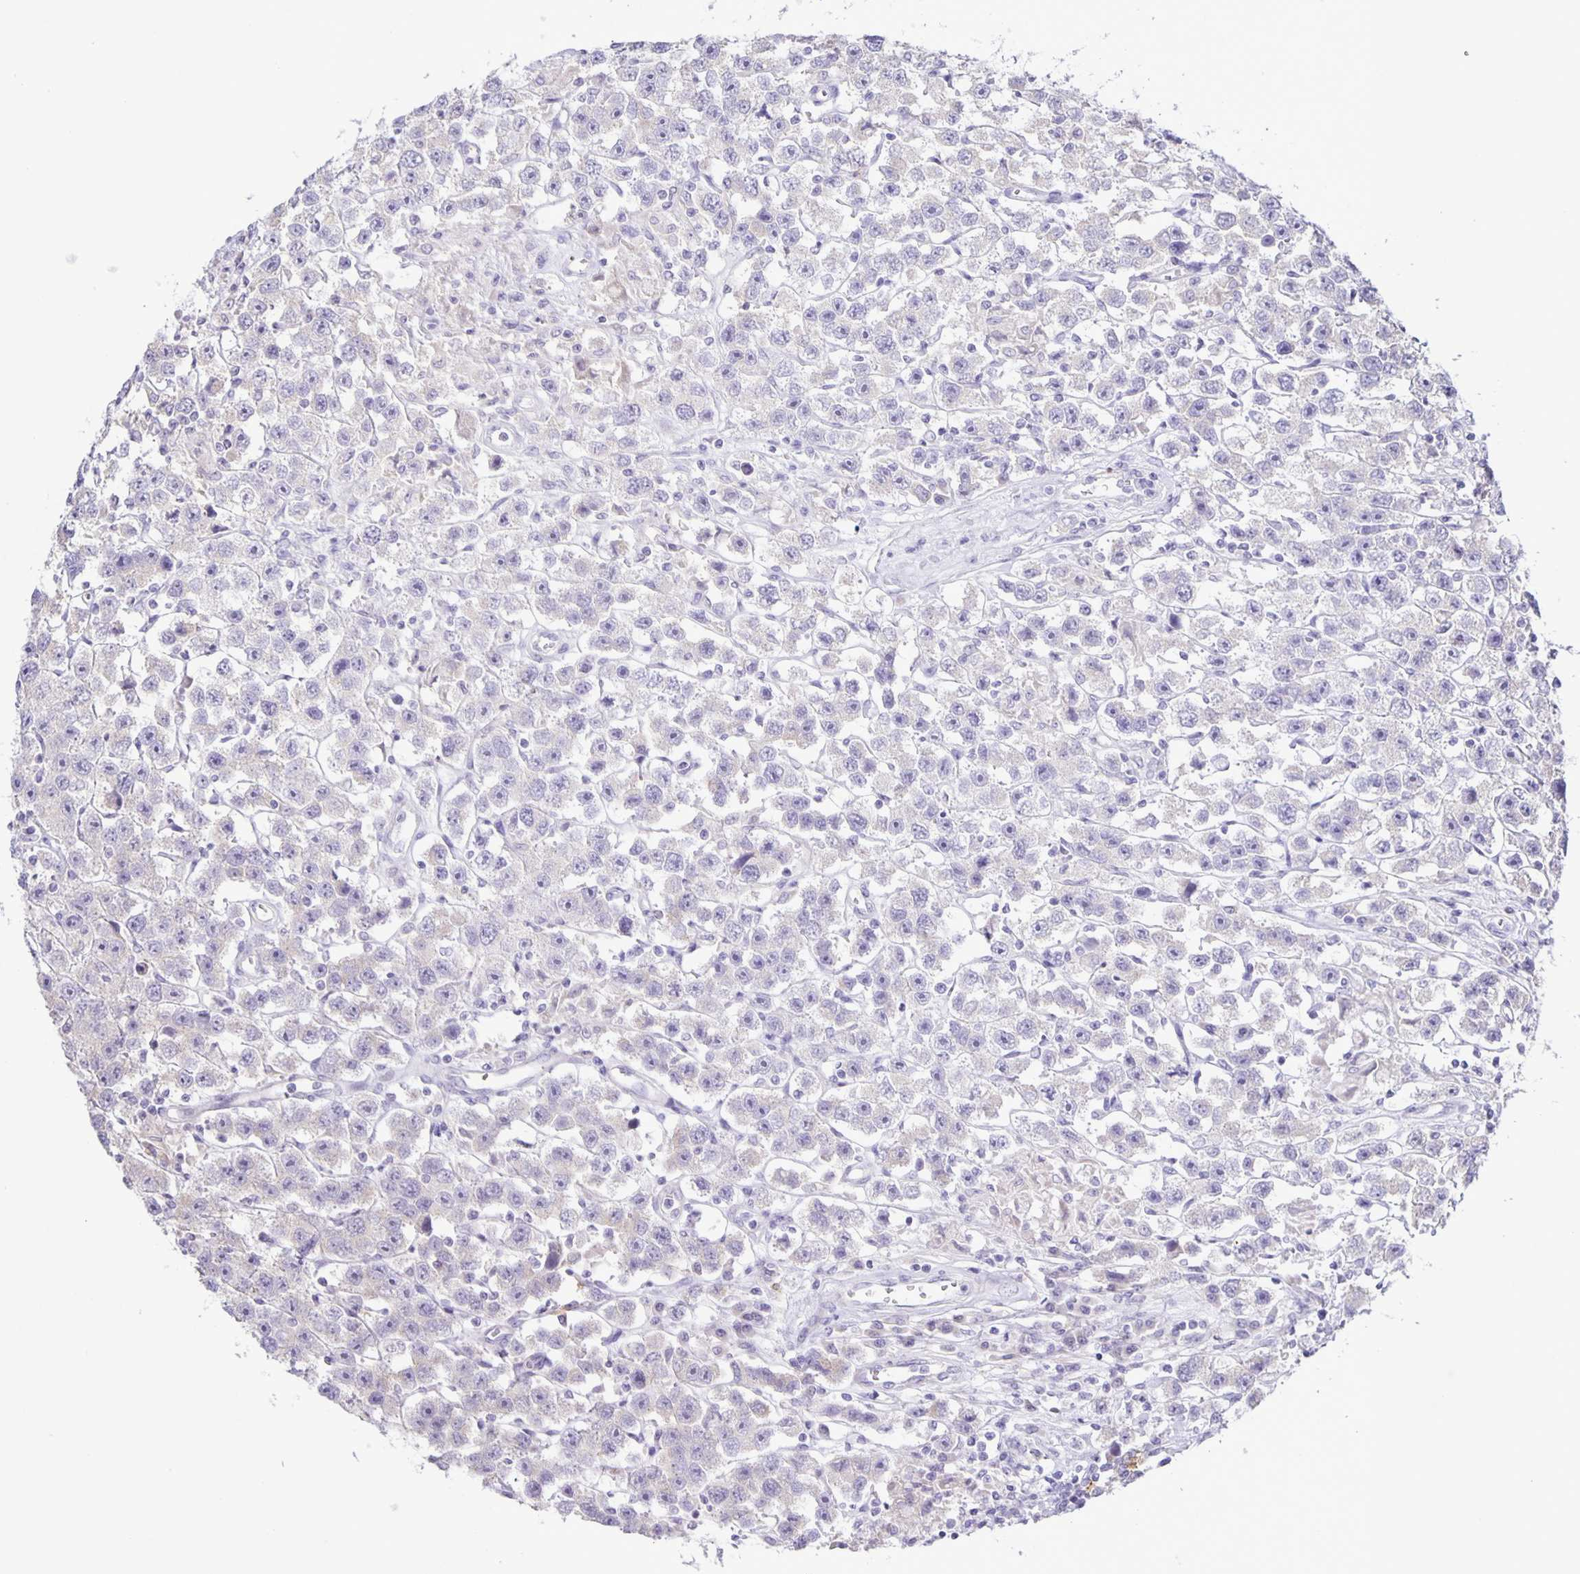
{"staining": {"intensity": "negative", "quantity": "none", "location": "none"}, "tissue": "testis cancer", "cell_type": "Tumor cells", "image_type": "cancer", "snomed": [{"axis": "morphology", "description": "Seminoma, NOS"}, {"axis": "topography", "description": "Testis"}], "caption": "This is an immunohistochemistry (IHC) image of testis cancer. There is no staining in tumor cells.", "gene": "ADCK1", "patient": {"sex": "male", "age": 45}}